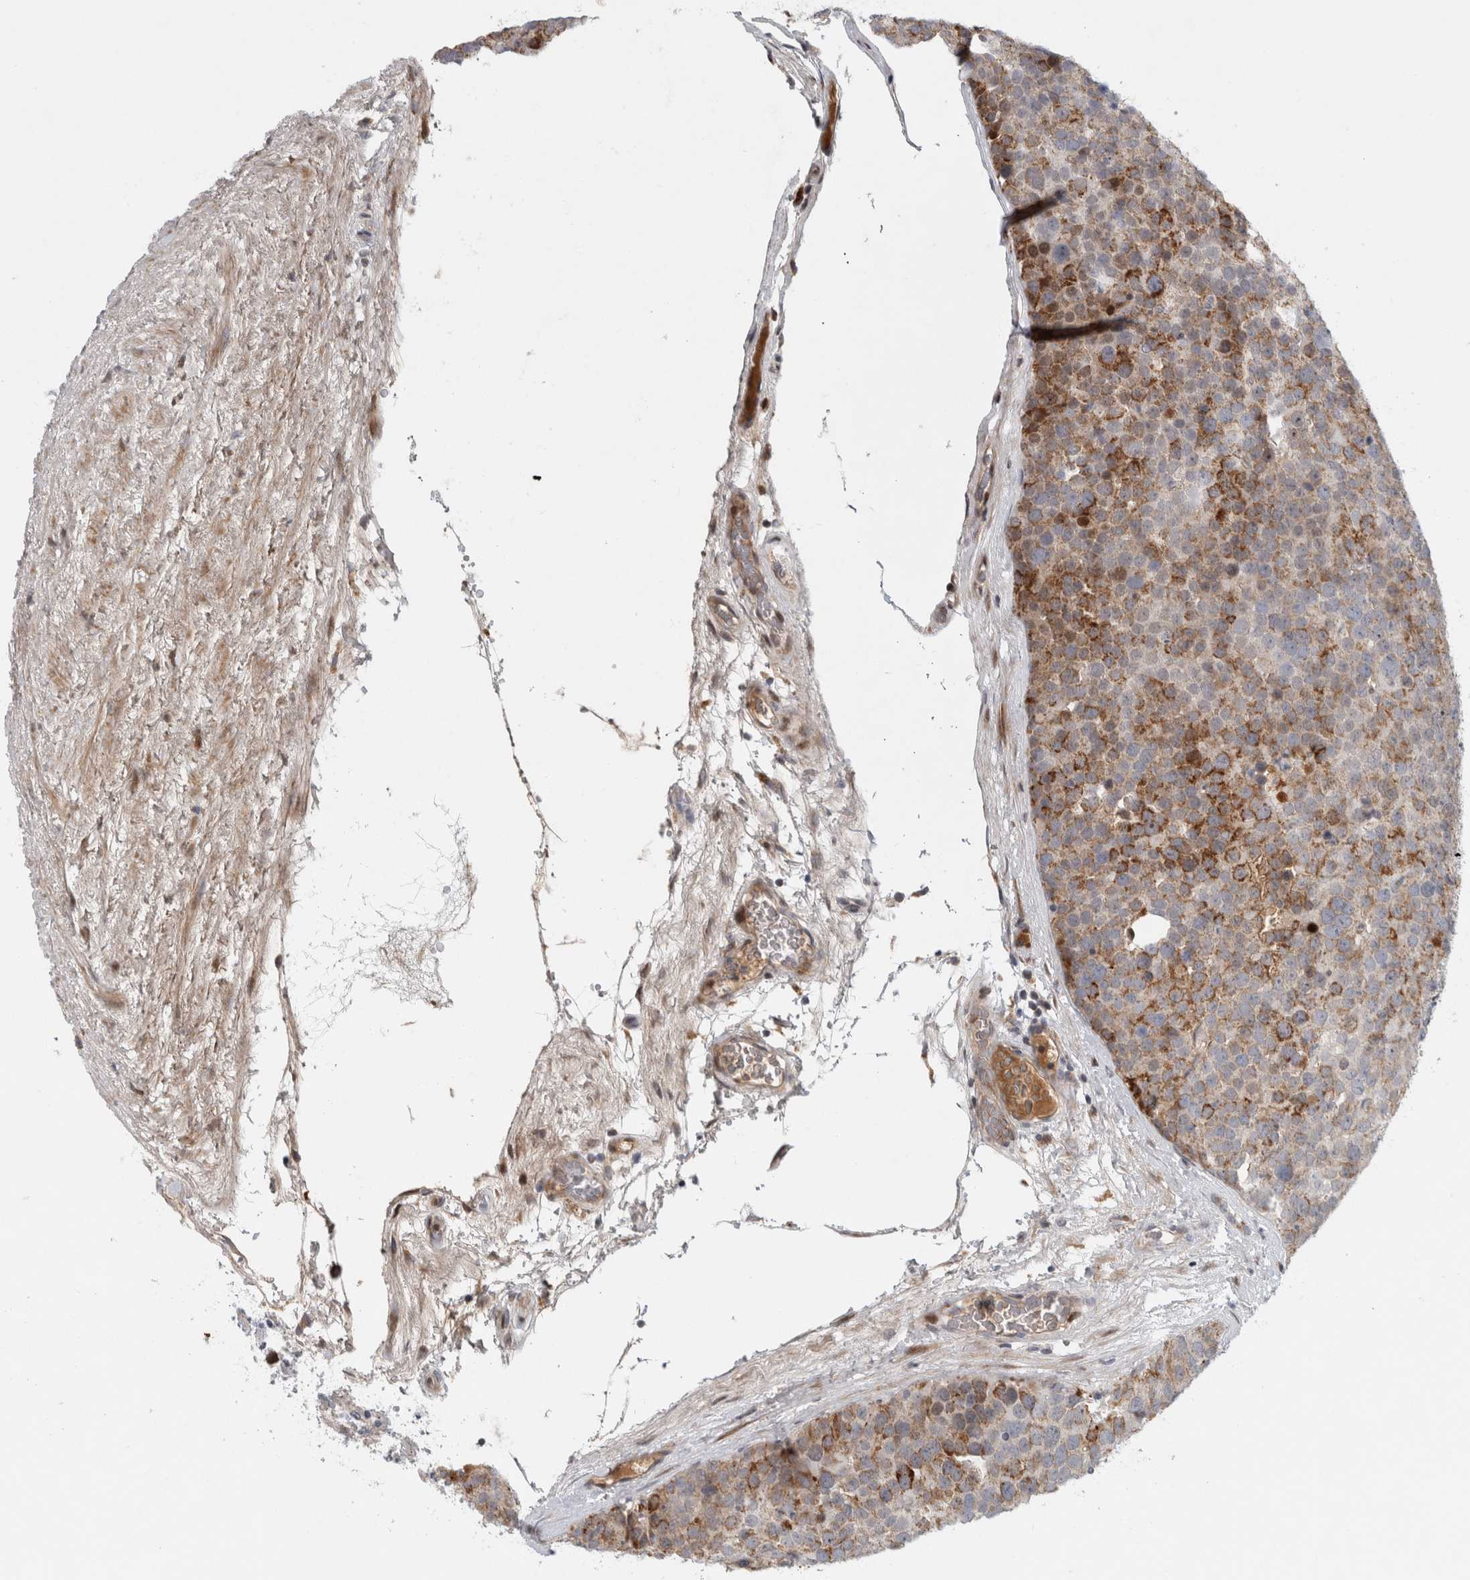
{"staining": {"intensity": "moderate", "quantity": "25%-75%", "location": "cytoplasmic/membranous"}, "tissue": "testis cancer", "cell_type": "Tumor cells", "image_type": "cancer", "snomed": [{"axis": "morphology", "description": "Seminoma, NOS"}, {"axis": "topography", "description": "Testis"}], "caption": "Tumor cells demonstrate medium levels of moderate cytoplasmic/membranous staining in about 25%-75% of cells in testis cancer (seminoma).", "gene": "RBM48", "patient": {"sex": "male", "age": 71}}